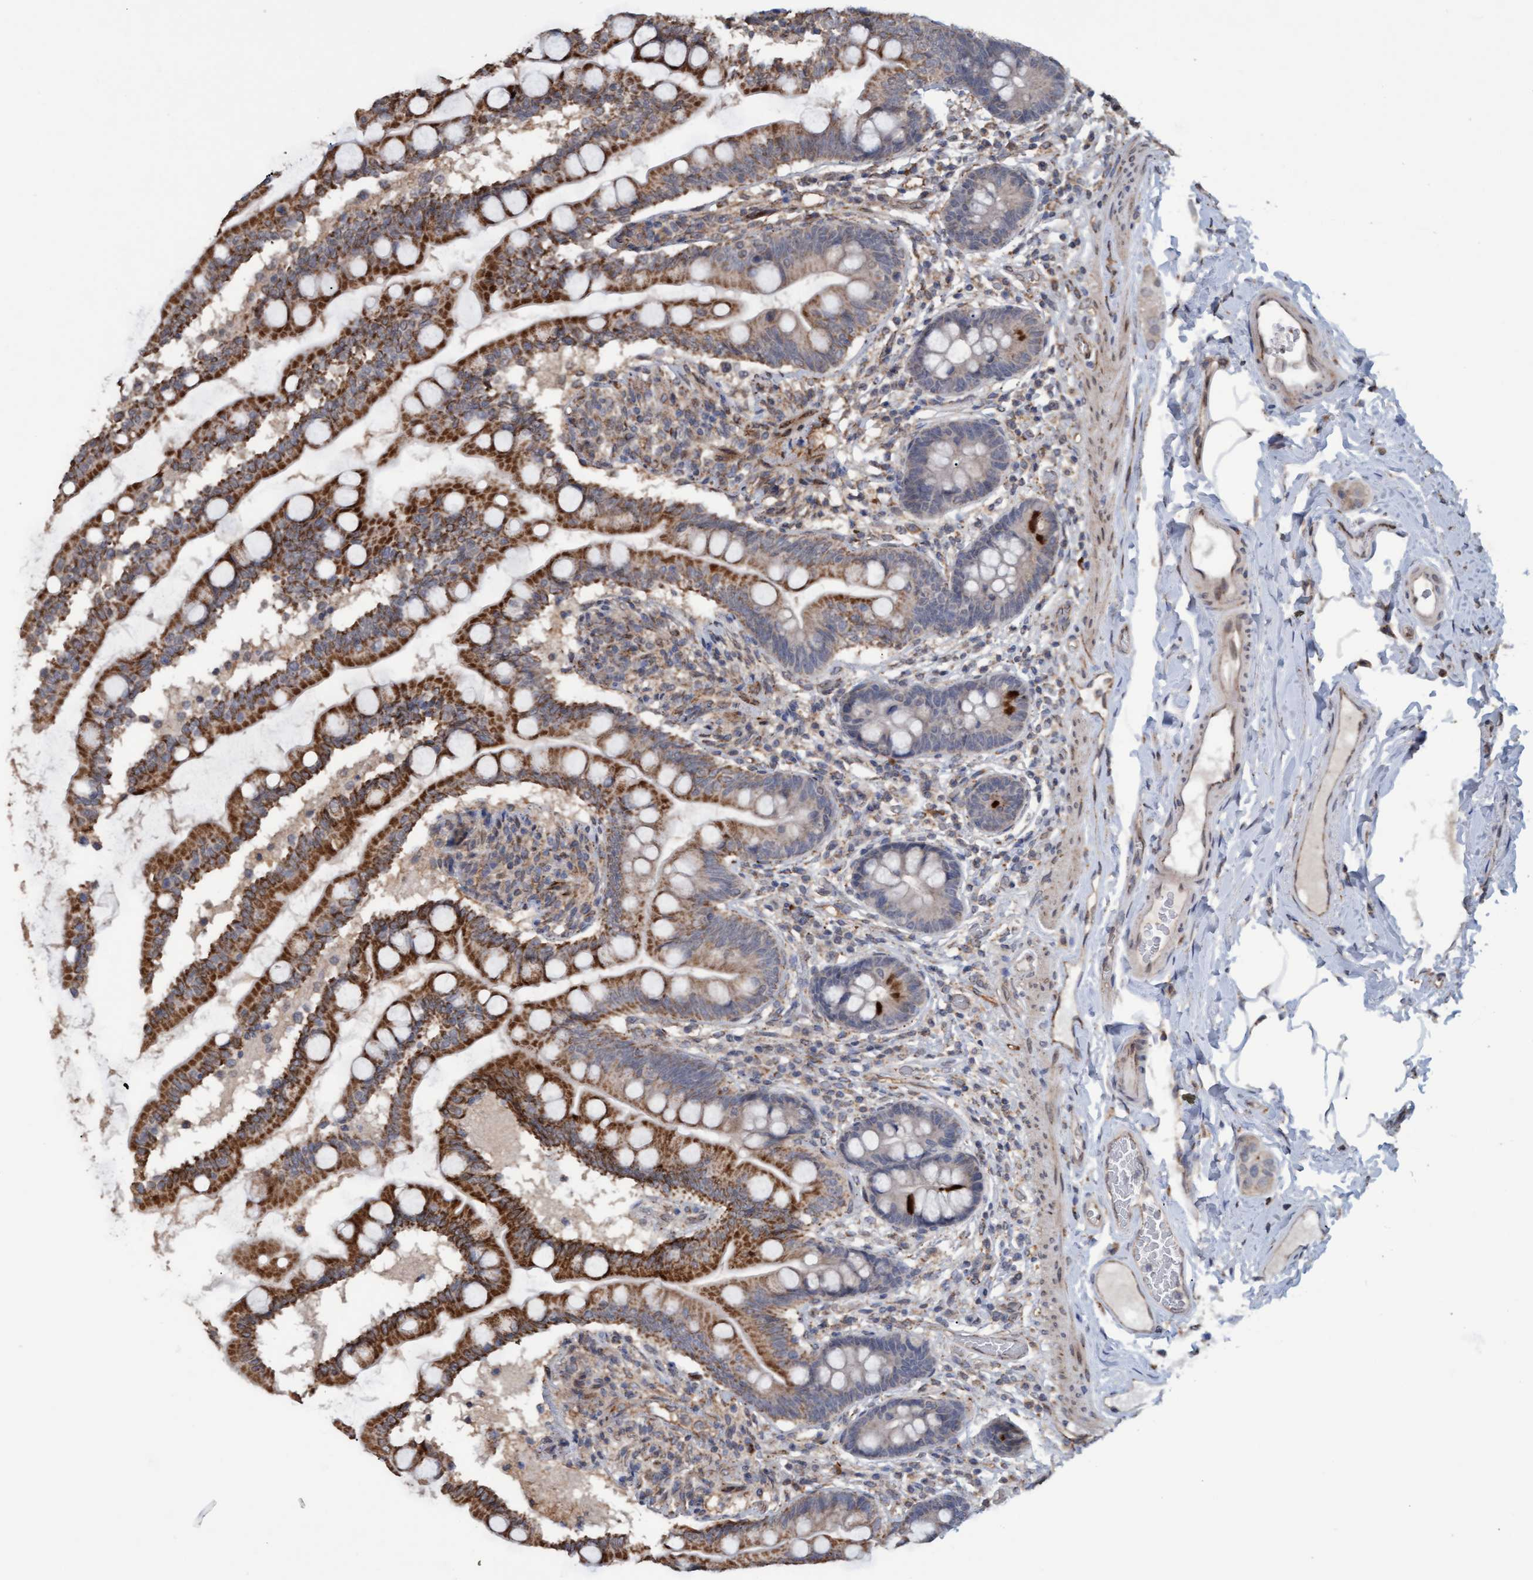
{"staining": {"intensity": "strong", "quantity": ">75%", "location": "cytoplasmic/membranous"}, "tissue": "small intestine", "cell_type": "Glandular cells", "image_type": "normal", "snomed": [{"axis": "morphology", "description": "Normal tissue, NOS"}, {"axis": "topography", "description": "Small intestine"}], "caption": "A photomicrograph showing strong cytoplasmic/membranous positivity in approximately >75% of glandular cells in unremarkable small intestine, as visualized by brown immunohistochemical staining.", "gene": "MGLL", "patient": {"sex": "female", "age": 56}}